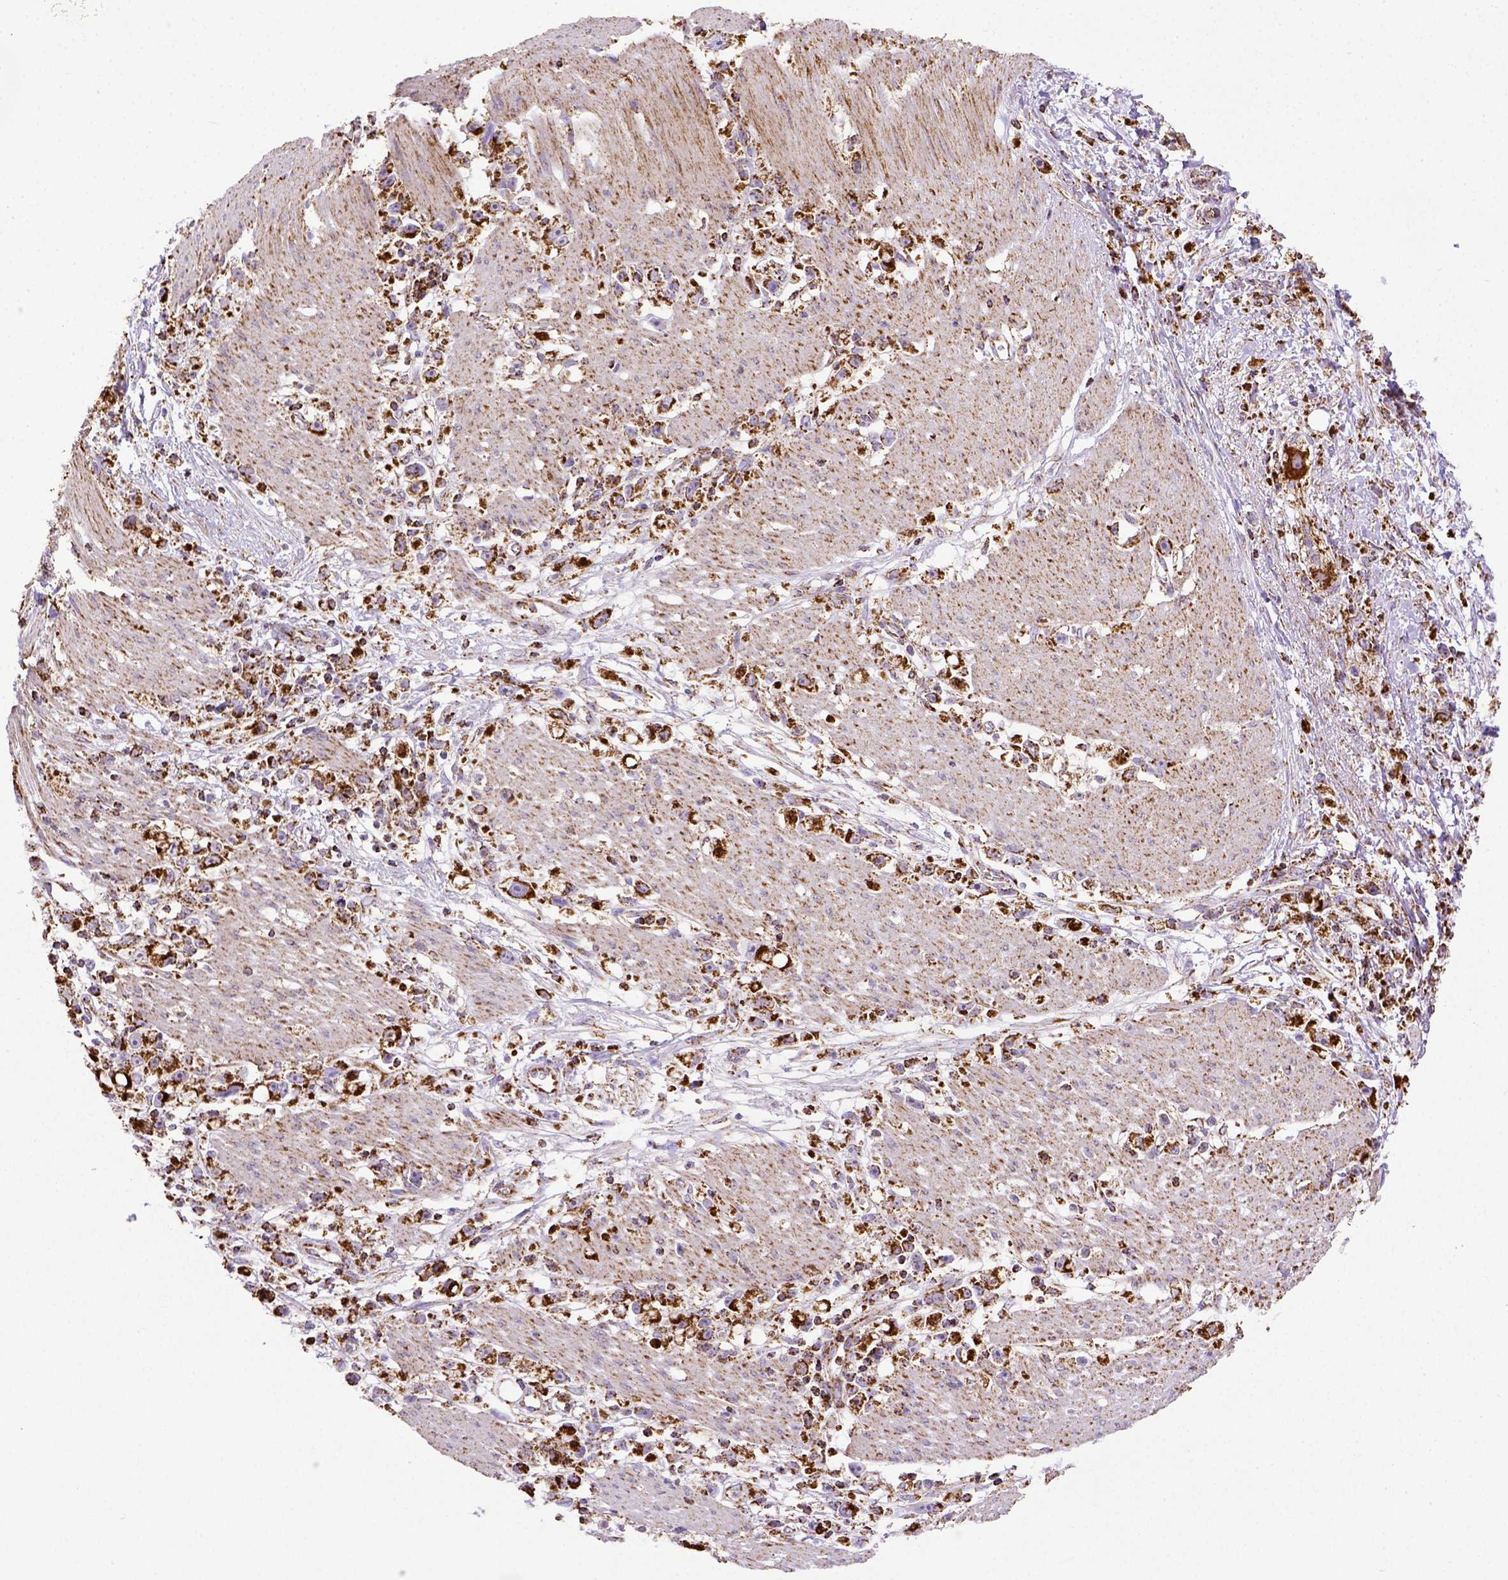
{"staining": {"intensity": "strong", "quantity": ">75%", "location": "cytoplasmic/membranous"}, "tissue": "stomach cancer", "cell_type": "Tumor cells", "image_type": "cancer", "snomed": [{"axis": "morphology", "description": "Adenocarcinoma, NOS"}, {"axis": "topography", "description": "Stomach"}], "caption": "Strong cytoplasmic/membranous staining is identified in approximately >75% of tumor cells in stomach adenocarcinoma.", "gene": "MT-CO1", "patient": {"sex": "female", "age": 59}}